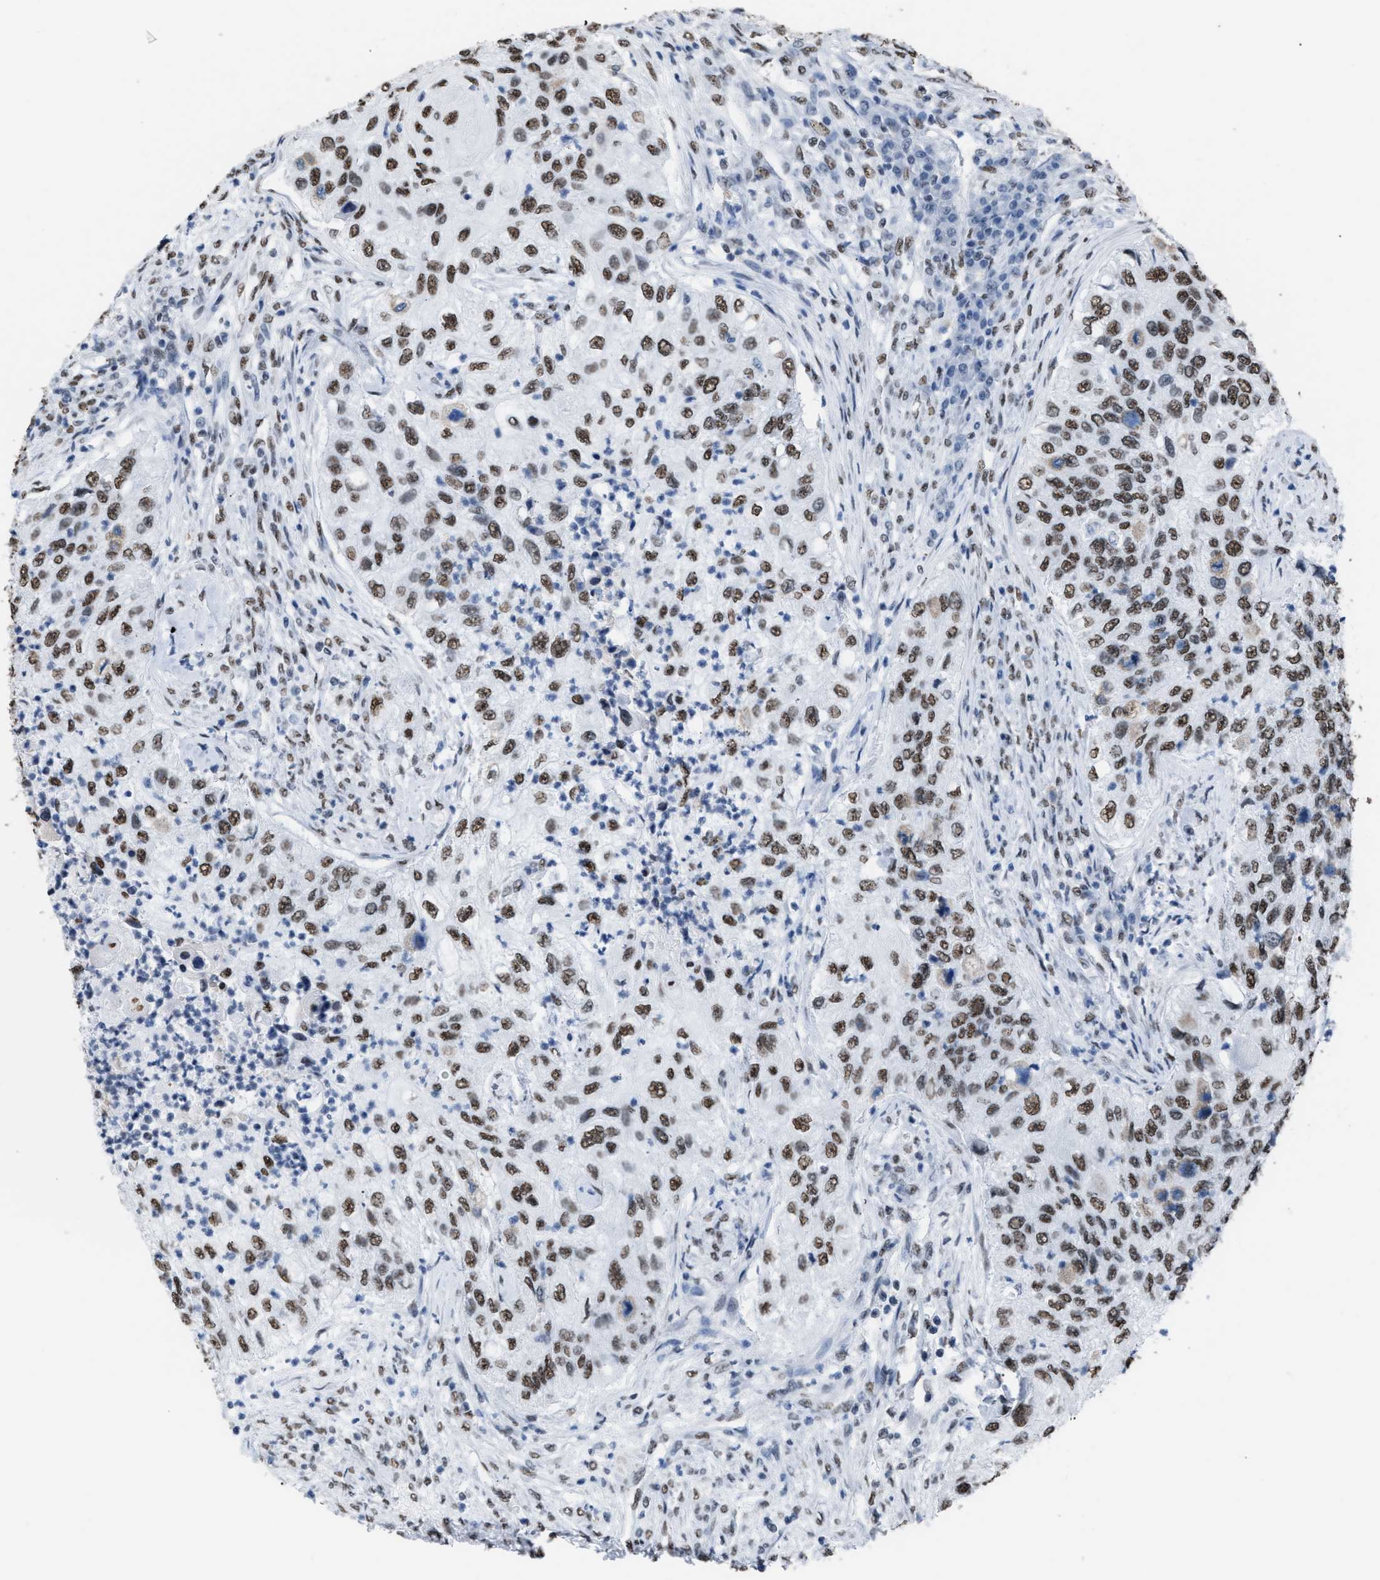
{"staining": {"intensity": "moderate", "quantity": ">75%", "location": "nuclear"}, "tissue": "urothelial cancer", "cell_type": "Tumor cells", "image_type": "cancer", "snomed": [{"axis": "morphology", "description": "Urothelial carcinoma, High grade"}, {"axis": "topography", "description": "Urinary bladder"}], "caption": "Protein staining of urothelial cancer tissue demonstrates moderate nuclear staining in about >75% of tumor cells.", "gene": "CCAR2", "patient": {"sex": "female", "age": 60}}